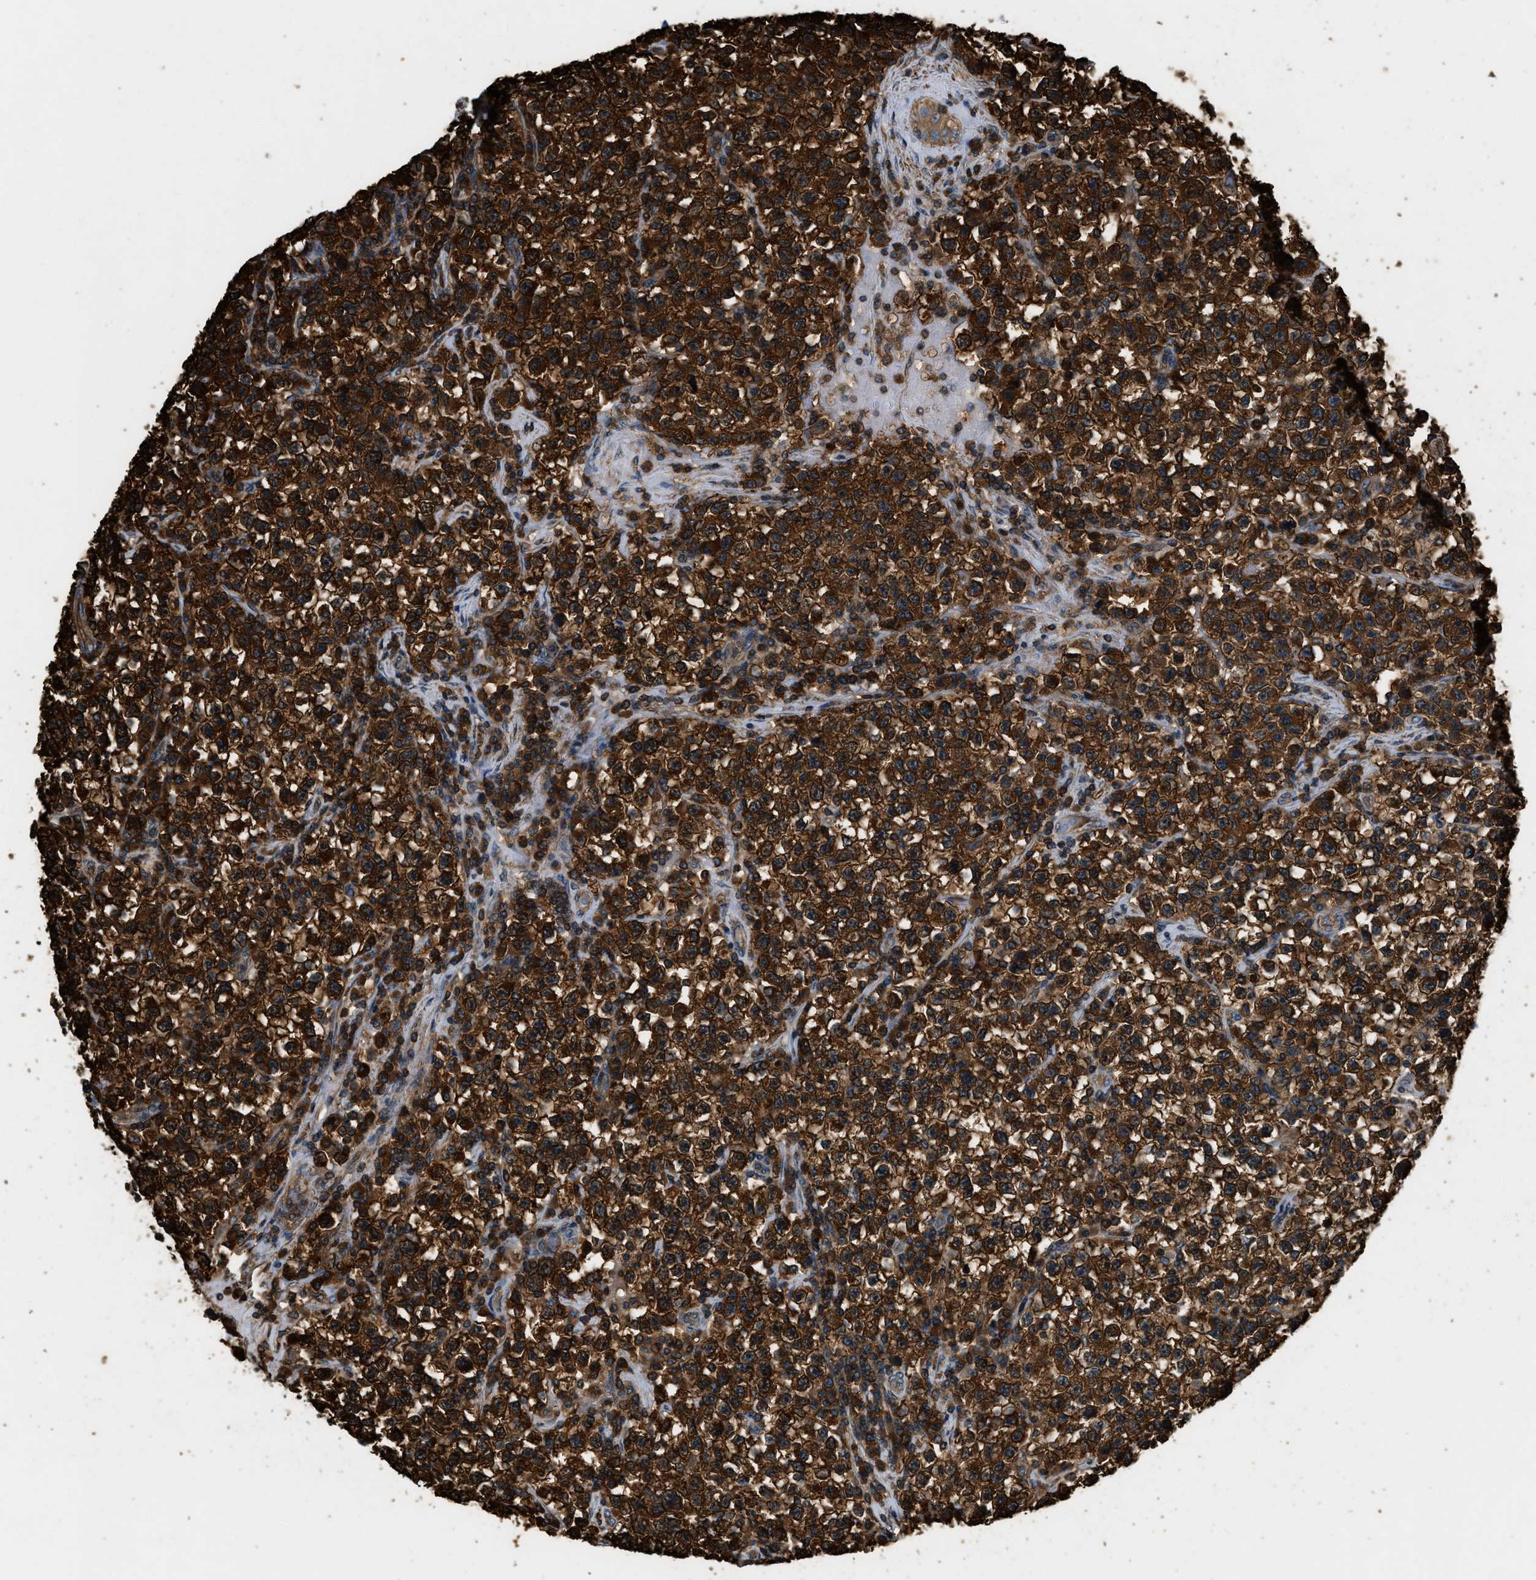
{"staining": {"intensity": "strong", "quantity": ">75%", "location": "cytoplasmic/membranous"}, "tissue": "testis cancer", "cell_type": "Tumor cells", "image_type": "cancer", "snomed": [{"axis": "morphology", "description": "Seminoma, NOS"}, {"axis": "topography", "description": "Testis"}], "caption": "There is high levels of strong cytoplasmic/membranous staining in tumor cells of testis cancer (seminoma), as demonstrated by immunohistochemical staining (brown color).", "gene": "YARS1", "patient": {"sex": "male", "age": 22}}